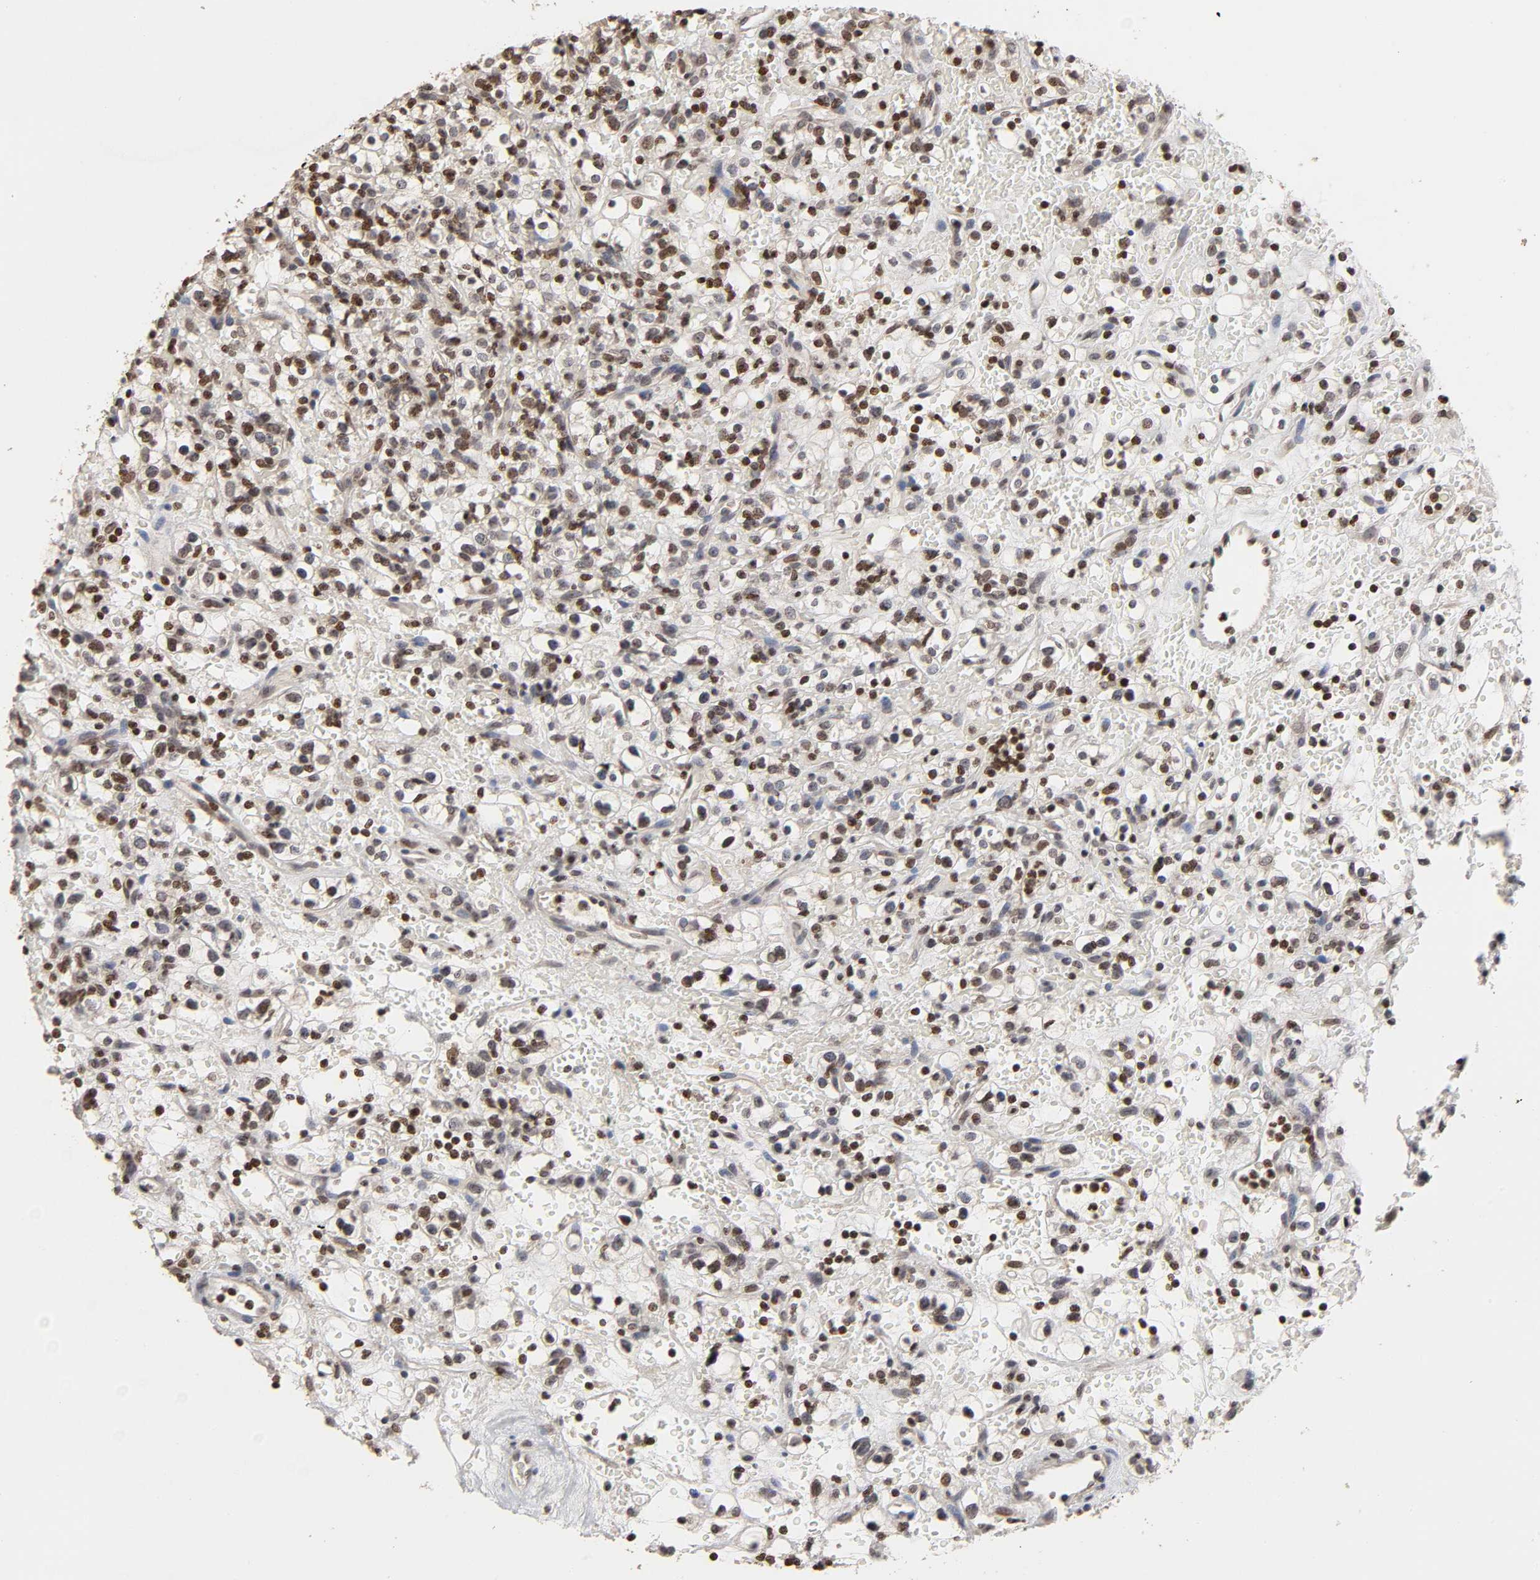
{"staining": {"intensity": "strong", "quantity": "25%-75%", "location": "nuclear"}, "tissue": "renal cancer", "cell_type": "Tumor cells", "image_type": "cancer", "snomed": [{"axis": "morphology", "description": "Normal tissue, NOS"}, {"axis": "morphology", "description": "Adenocarcinoma, NOS"}, {"axis": "topography", "description": "Kidney"}], "caption": "Renal cancer stained with immunohistochemistry (IHC) demonstrates strong nuclear expression in about 25%-75% of tumor cells. The protein is stained brown, and the nuclei are stained in blue (DAB (3,3'-diaminobenzidine) IHC with brightfield microscopy, high magnification).", "gene": "ZNF473", "patient": {"sex": "female", "age": 72}}